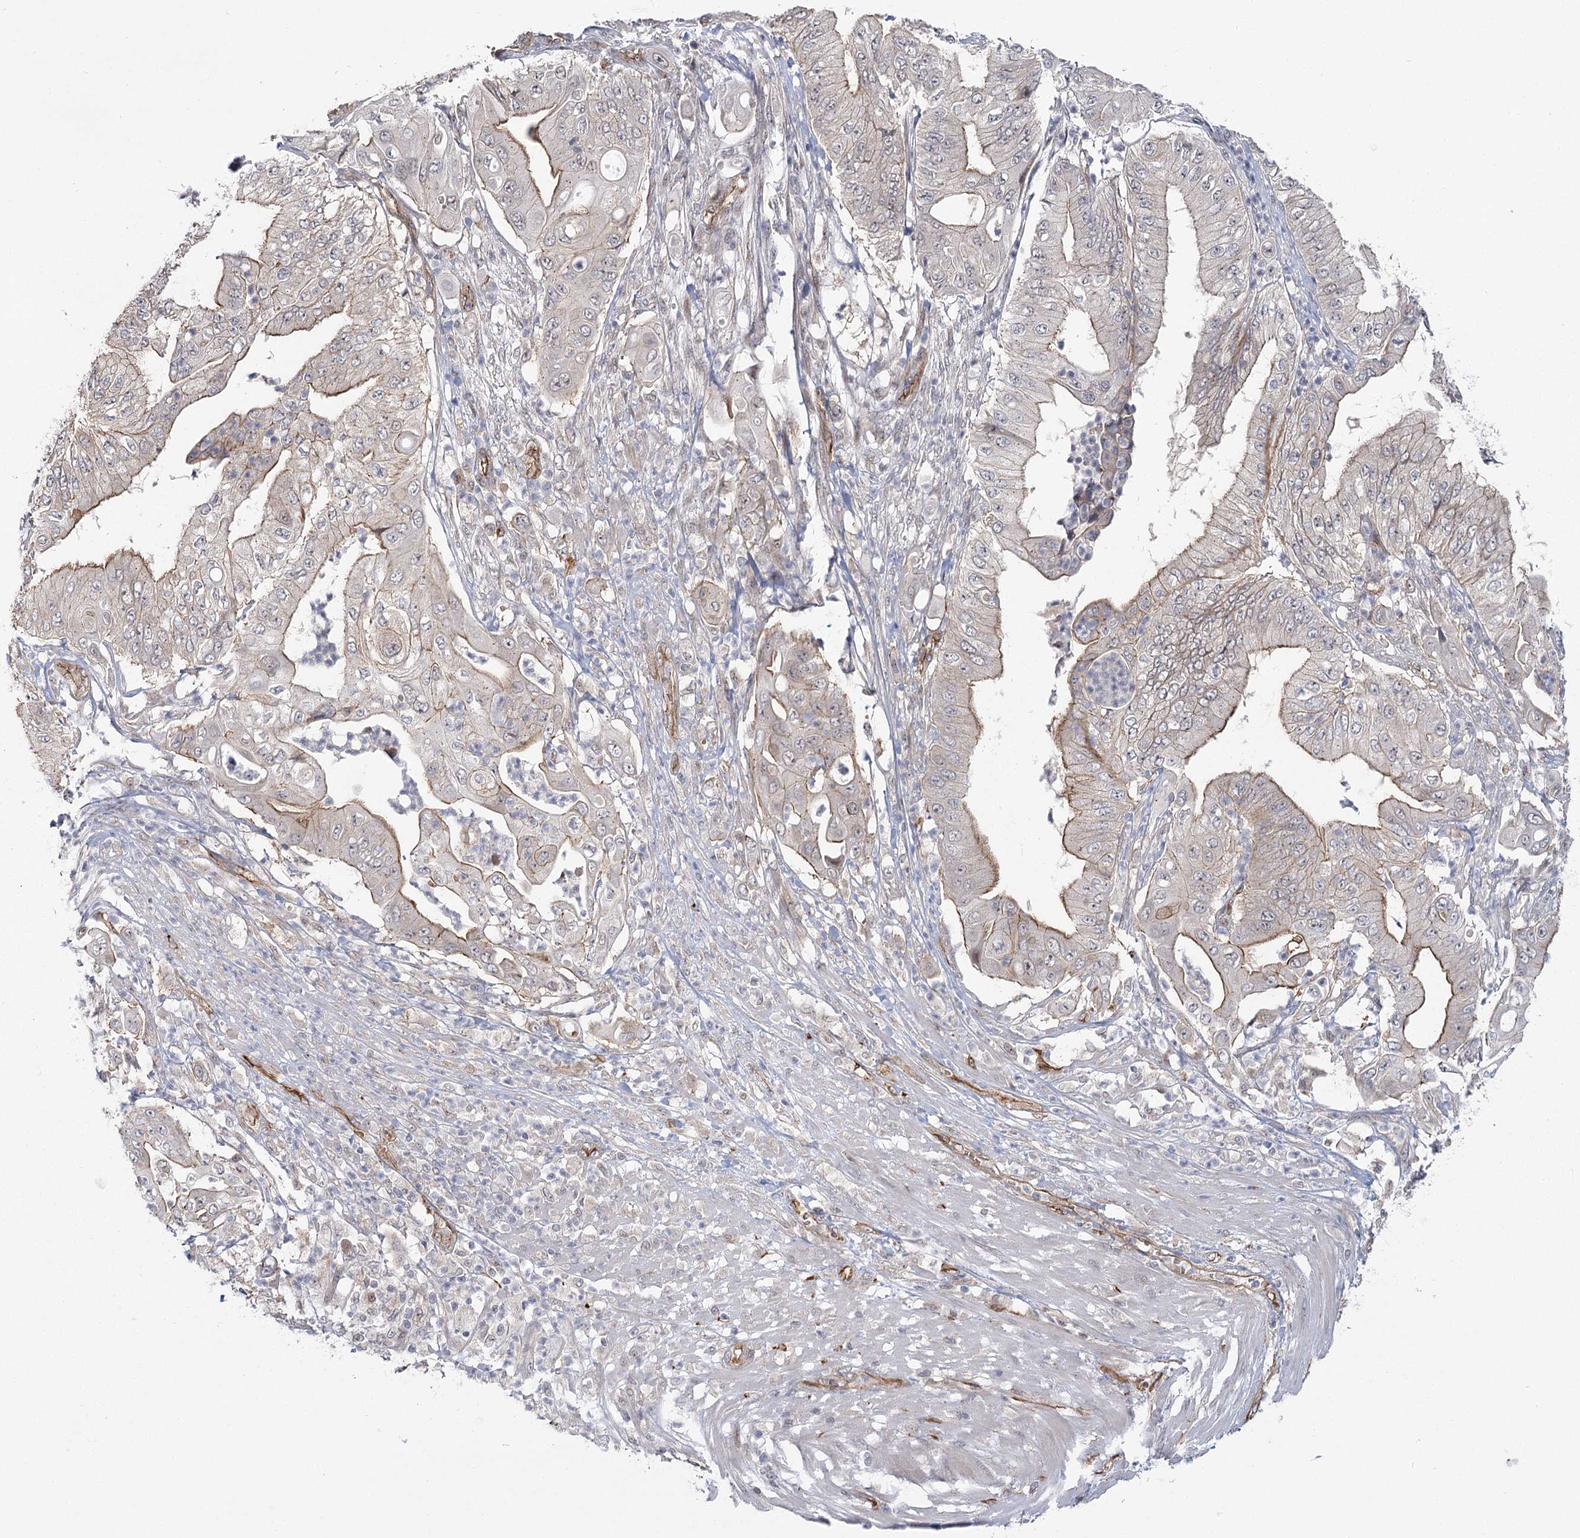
{"staining": {"intensity": "weak", "quantity": "<25%", "location": "cytoplasmic/membranous"}, "tissue": "pancreatic cancer", "cell_type": "Tumor cells", "image_type": "cancer", "snomed": [{"axis": "morphology", "description": "Adenocarcinoma, NOS"}, {"axis": "topography", "description": "Pancreas"}], "caption": "A high-resolution histopathology image shows IHC staining of pancreatic cancer (adenocarcinoma), which displays no significant staining in tumor cells.", "gene": "RPP14", "patient": {"sex": "female", "age": 77}}